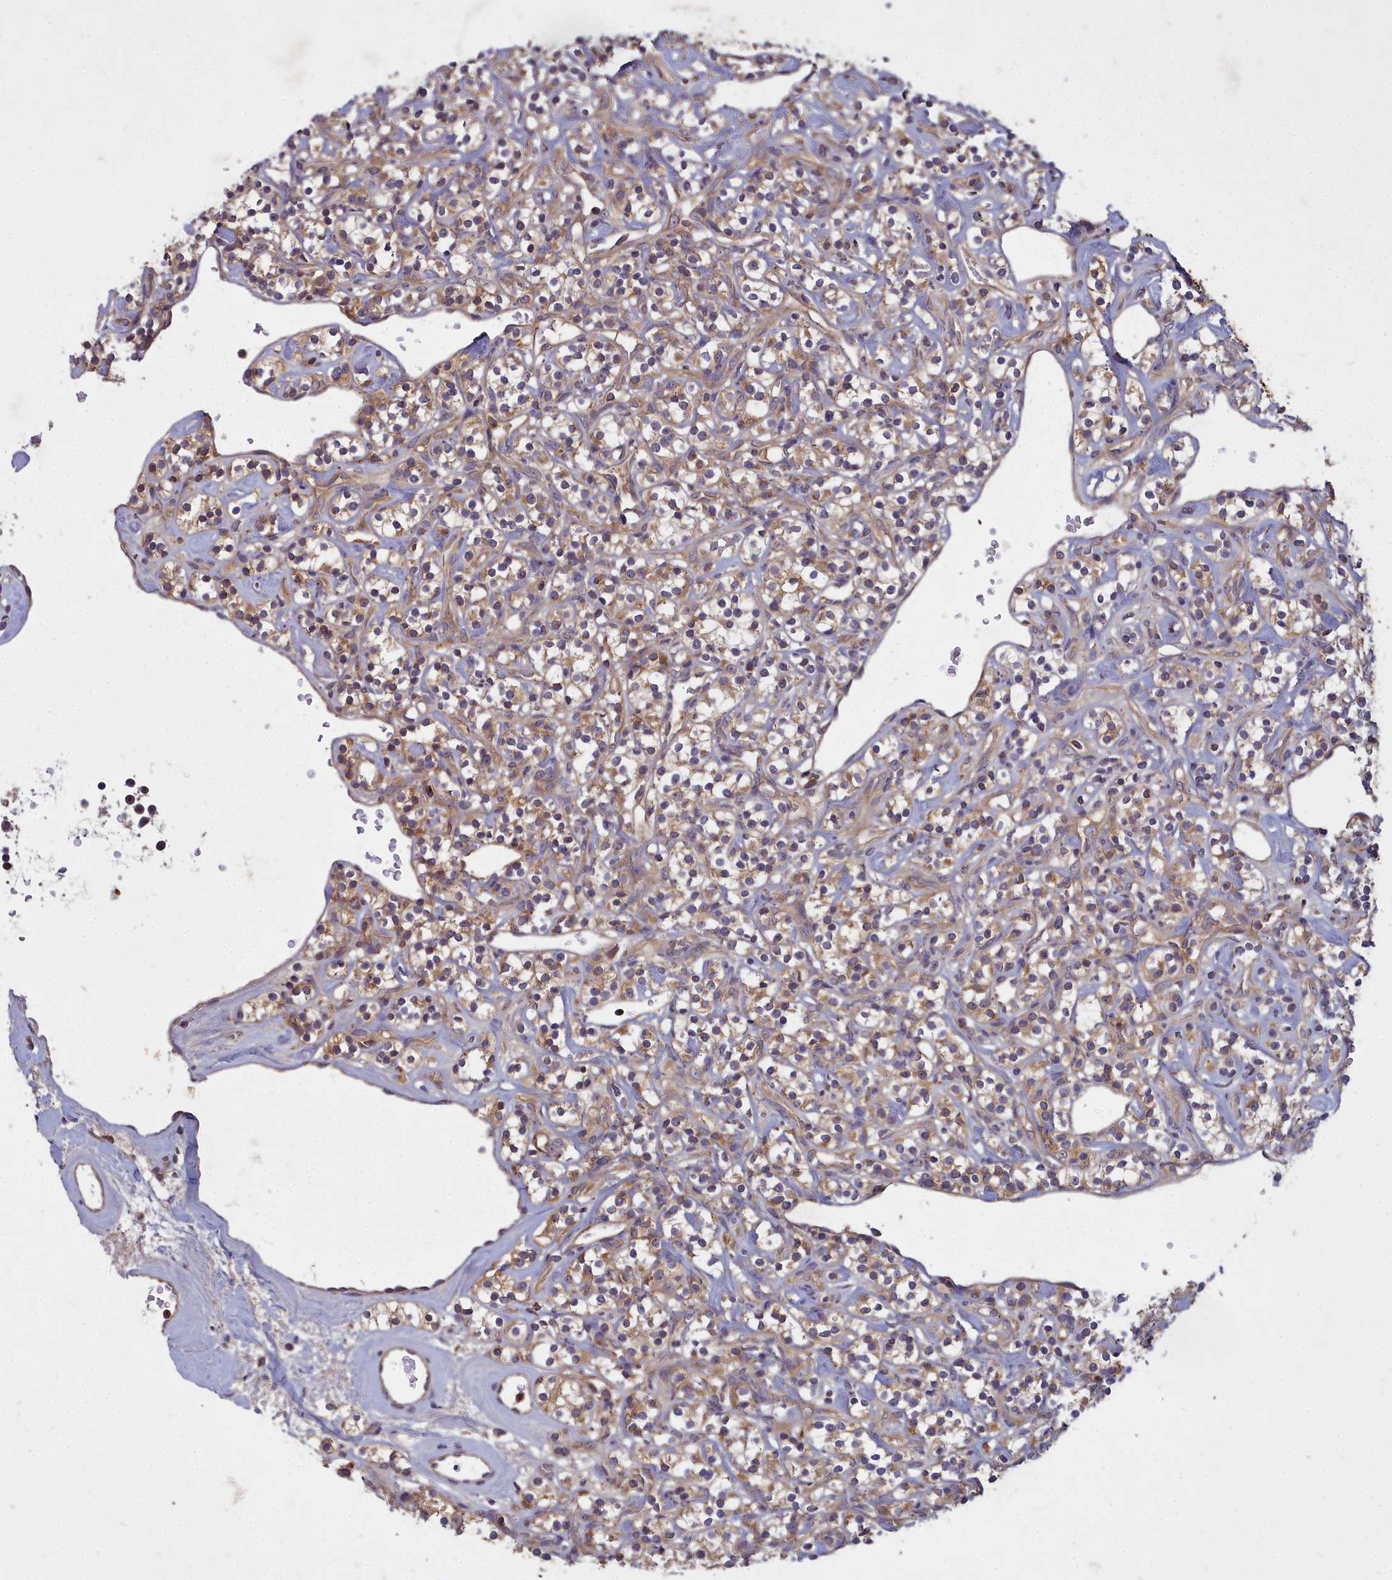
{"staining": {"intensity": "moderate", "quantity": ">75%", "location": "cytoplasmic/membranous"}, "tissue": "renal cancer", "cell_type": "Tumor cells", "image_type": "cancer", "snomed": [{"axis": "morphology", "description": "Adenocarcinoma, NOS"}, {"axis": "topography", "description": "Kidney"}], "caption": "Renal cancer (adenocarcinoma) was stained to show a protein in brown. There is medium levels of moderate cytoplasmic/membranous positivity in approximately >75% of tumor cells. The staining was performed using DAB (3,3'-diaminobenzidine) to visualize the protein expression in brown, while the nuclei were stained in blue with hematoxylin (Magnification: 20x).", "gene": "CCDC167", "patient": {"sex": "male", "age": 77}}